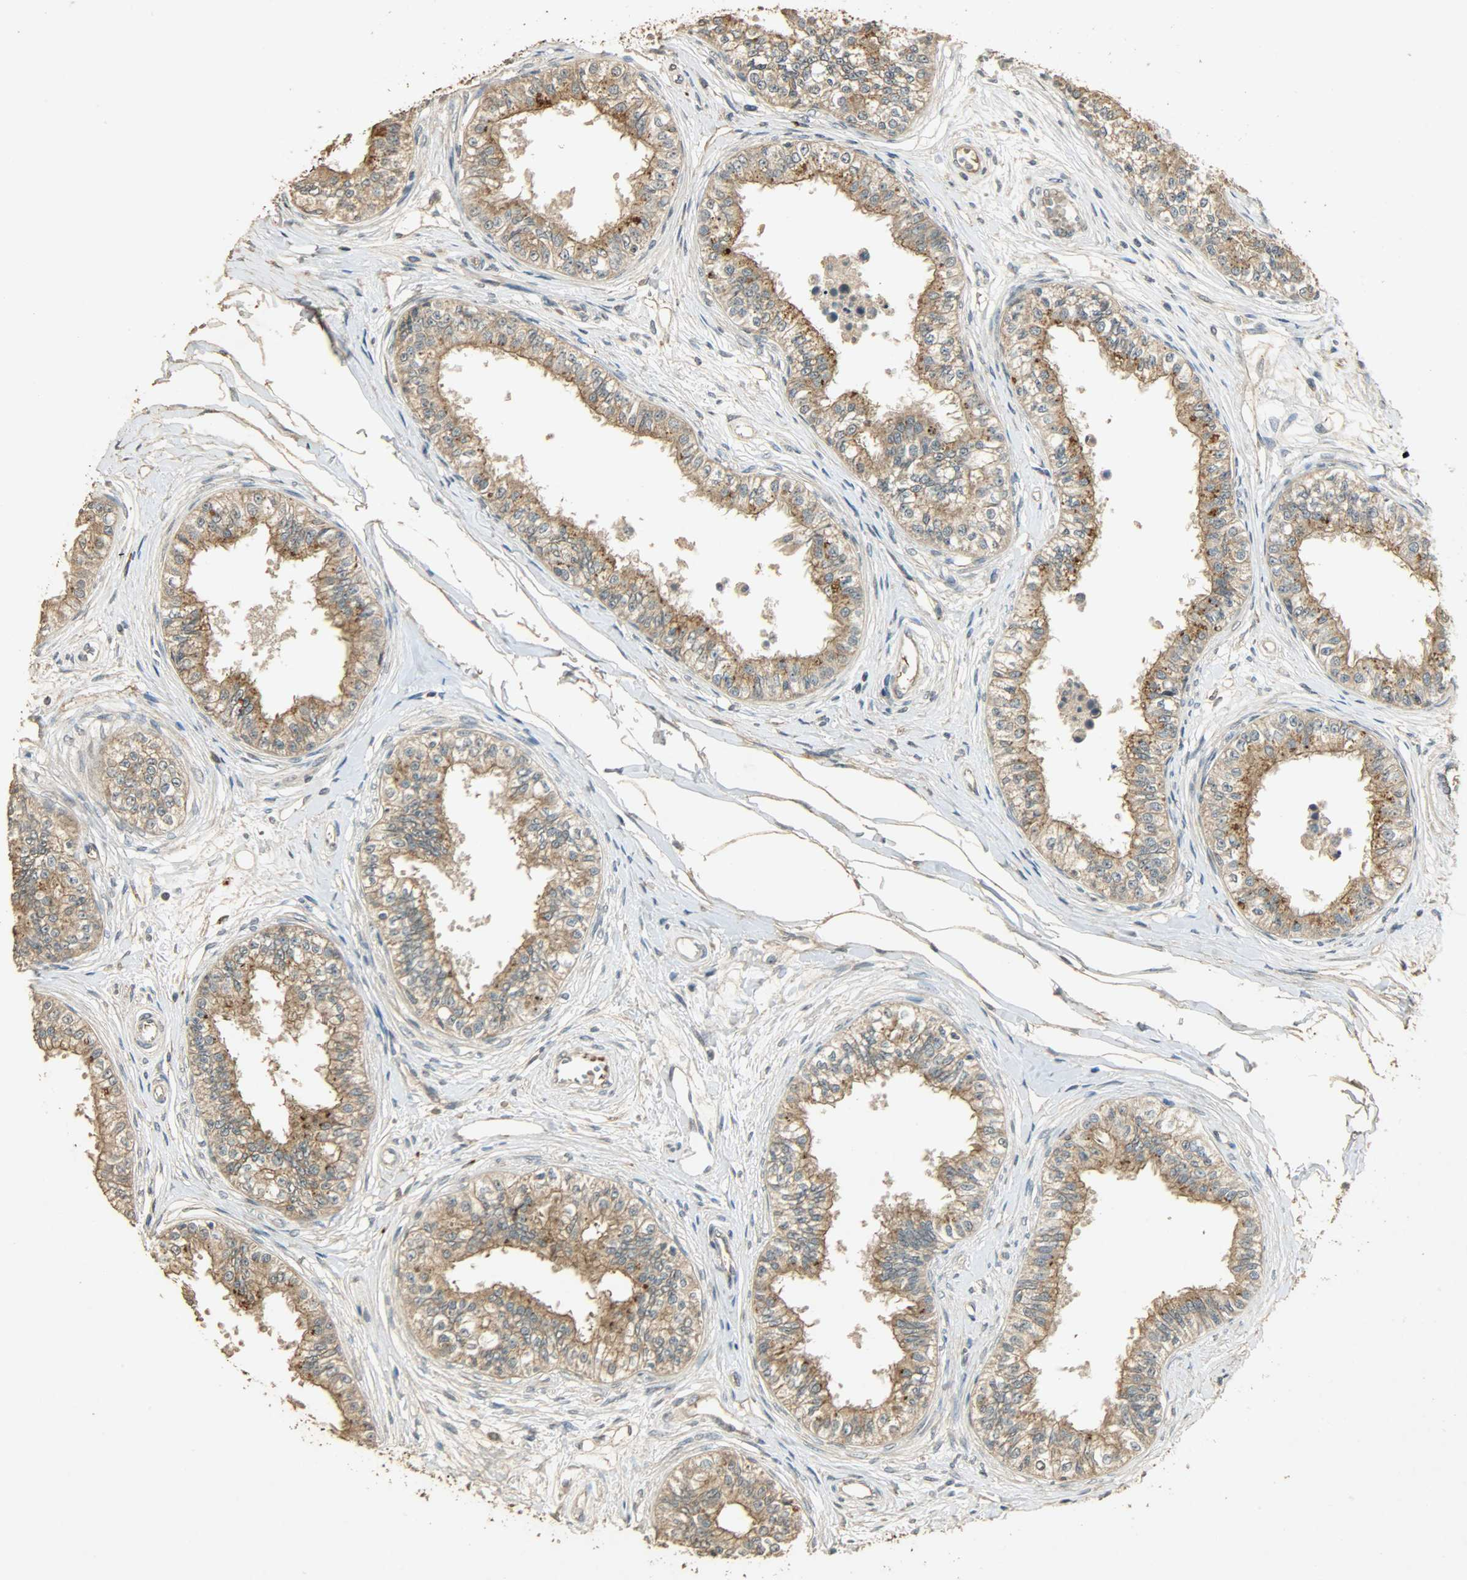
{"staining": {"intensity": "moderate", "quantity": ">75%", "location": "cytoplasmic/membranous"}, "tissue": "epididymis", "cell_type": "Glandular cells", "image_type": "normal", "snomed": [{"axis": "morphology", "description": "Normal tissue, NOS"}, {"axis": "morphology", "description": "Adenocarcinoma, metastatic, NOS"}, {"axis": "topography", "description": "Testis"}, {"axis": "topography", "description": "Epididymis"}], "caption": "Glandular cells display medium levels of moderate cytoplasmic/membranous positivity in about >75% of cells in benign epididymis. (Stains: DAB (3,3'-diaminobenzidine) in brown, nuclei in blue, Microscopy: brightfield microscopy at high magnification).", "gene": "ATP2B1", "patient": {"sex": "male", "age": 26}}